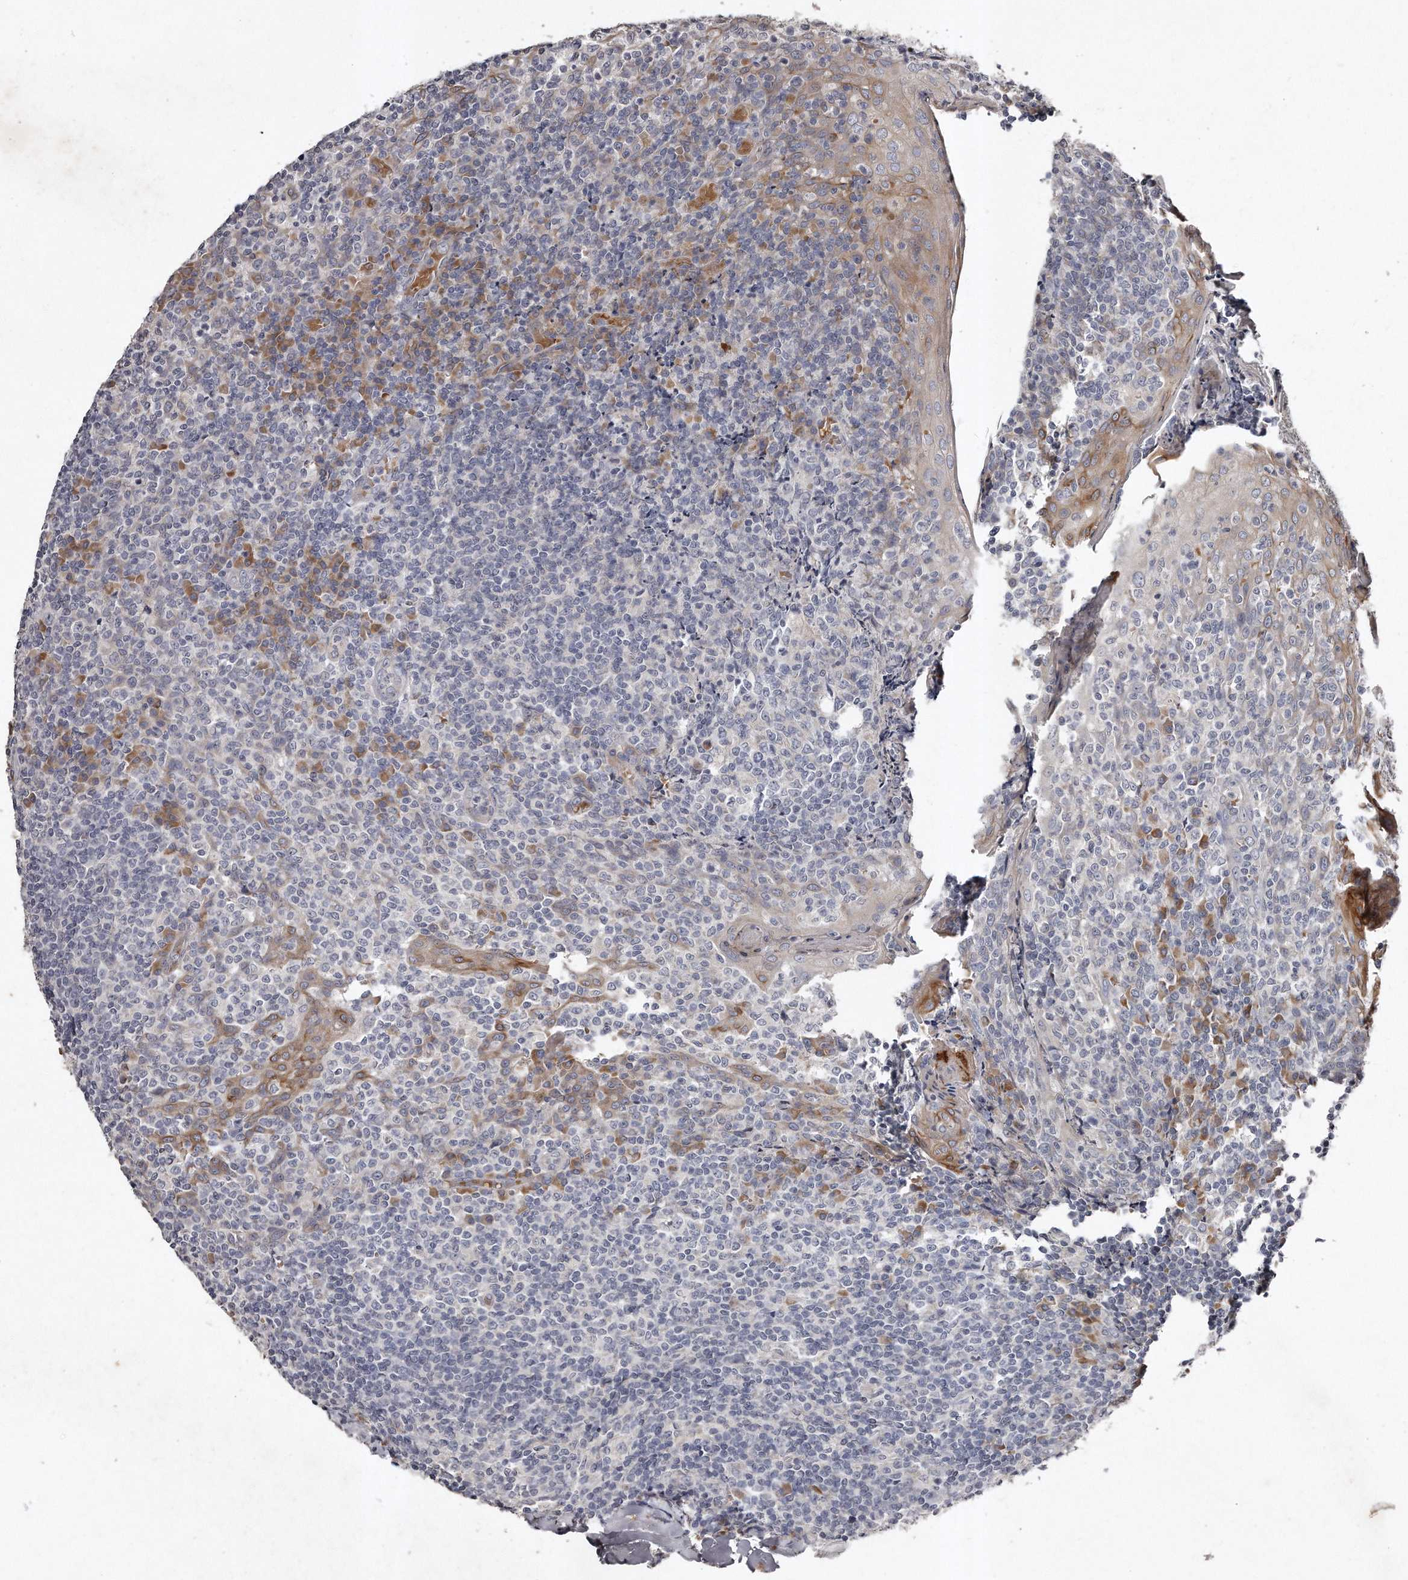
{"staining": {"intensity": "negative", "quantity": "none", "location": "none"}, "tissue": "tonsil", "cell_type": "Germinal center cells", "image_type": "normal", "snomed": [{"axis": "morphology", "description": "Normal tissue, NOS"}, {"axis": "topography", "description": "Tonsil"}], "caption": "A high-resolution image shows IHC staining of unremarkable tonsil, which shows no significant positivity in germinal center cells. (Stains: DAB immunohistochemistry with hematoxylin counter stain, Microscopy: brightfield microscopy at high magnification).", "gene": "TECR", "patient": {"sex": "female", "age": 19}}